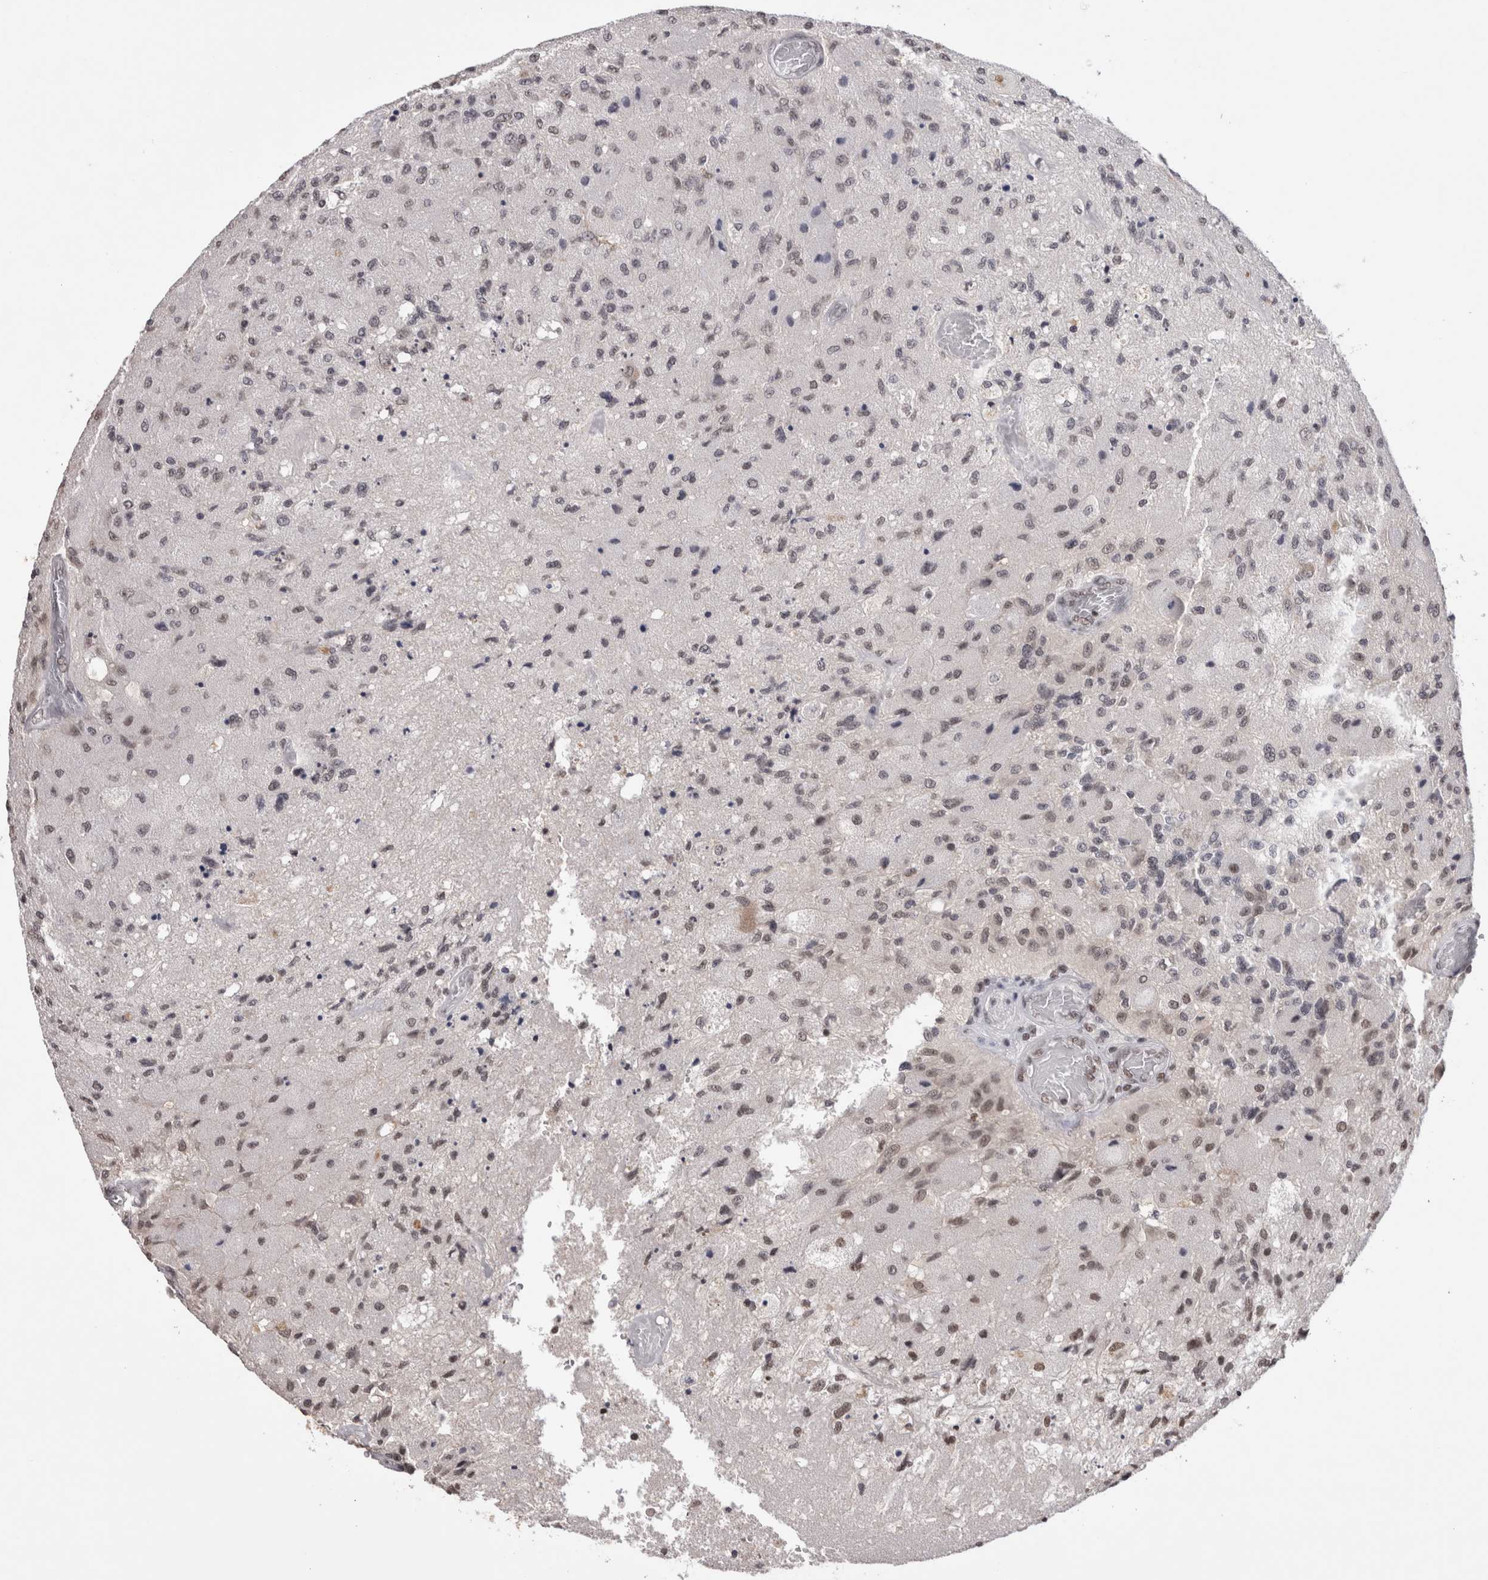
{"staining": {"intensity": "moderate", "quantity": "25%-75%", "location": "nuclear"}, "tissue": "glioma", "cell_type": "Tumor cells", "image_type": "cancer", "snomed": [{"axis": "morphology", "description": "Normal tissue, NOS"}, {"axis": "morphology", "description": "Glioma, malignant, High grade"}, {"axis": "topography", "description": "Cerebral cortex"}], "caption": "Glioma tissue demonstrates moderate nuclear staining in about 25%-75% of tumor cells, visualized by immunohistochemistry.", "gene": "SMC1A", "patient": {"sex": "male", "age": 77}}